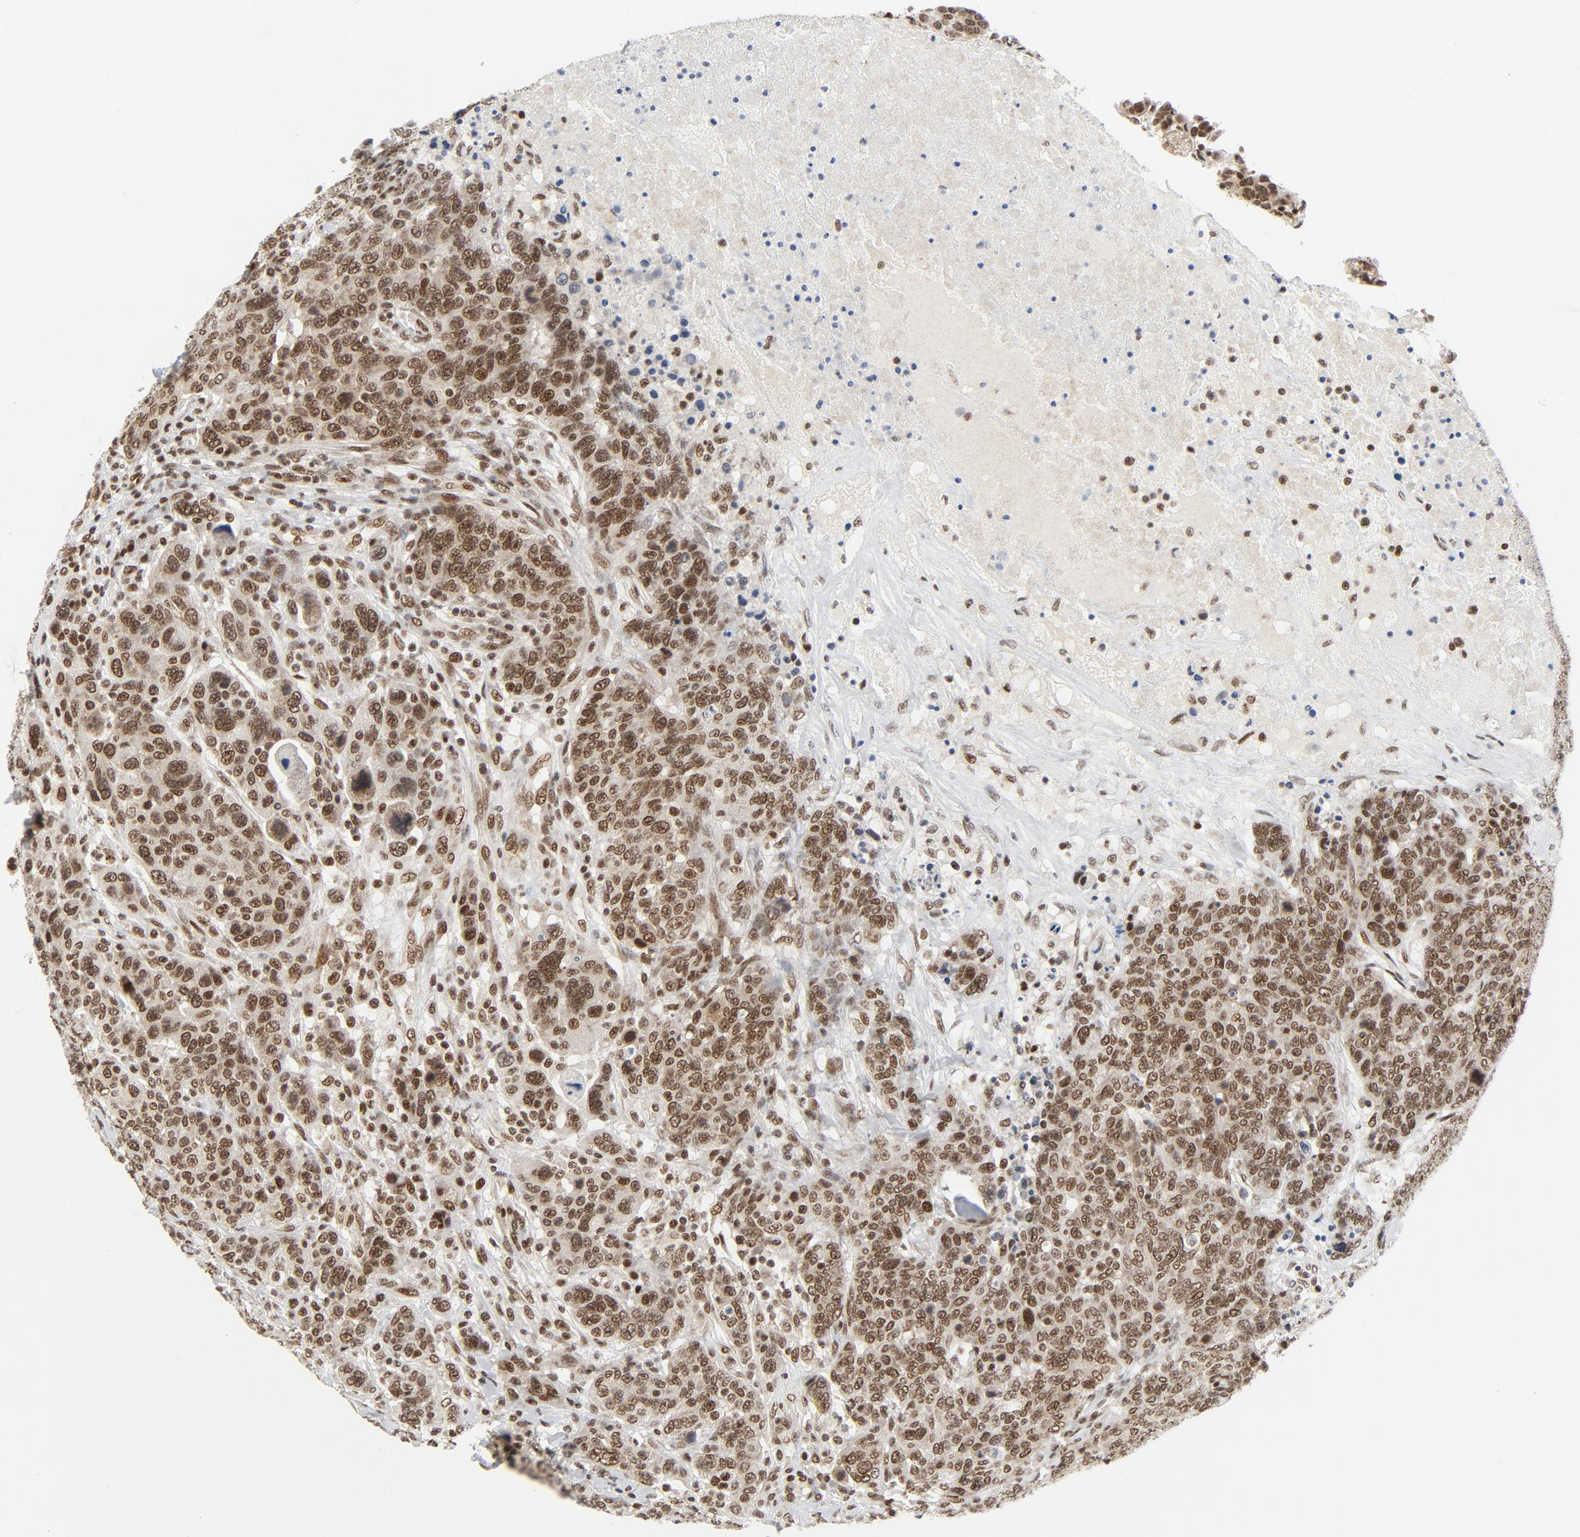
{"staining": {"intensity": "moderate", "quantity": ">75%", "location": "nuclear"}, "tissue": "breast cancer", "cell_type": "Tumor cells", "image_type": "cancer", "snomed": [{"axis": "morphology", "description": "Duct carcinoma"}, {"axis": "topography", "description": "Breast"}], "caption": "Human breast cancer (infiltrating ductal carcinoma) stained for a protein (brown) exhibits moderate nuclear positive expression in approximately >75% of tumor cells.", "gene": "ERCC1", "patient": {"sex": "female", "age": 37}}